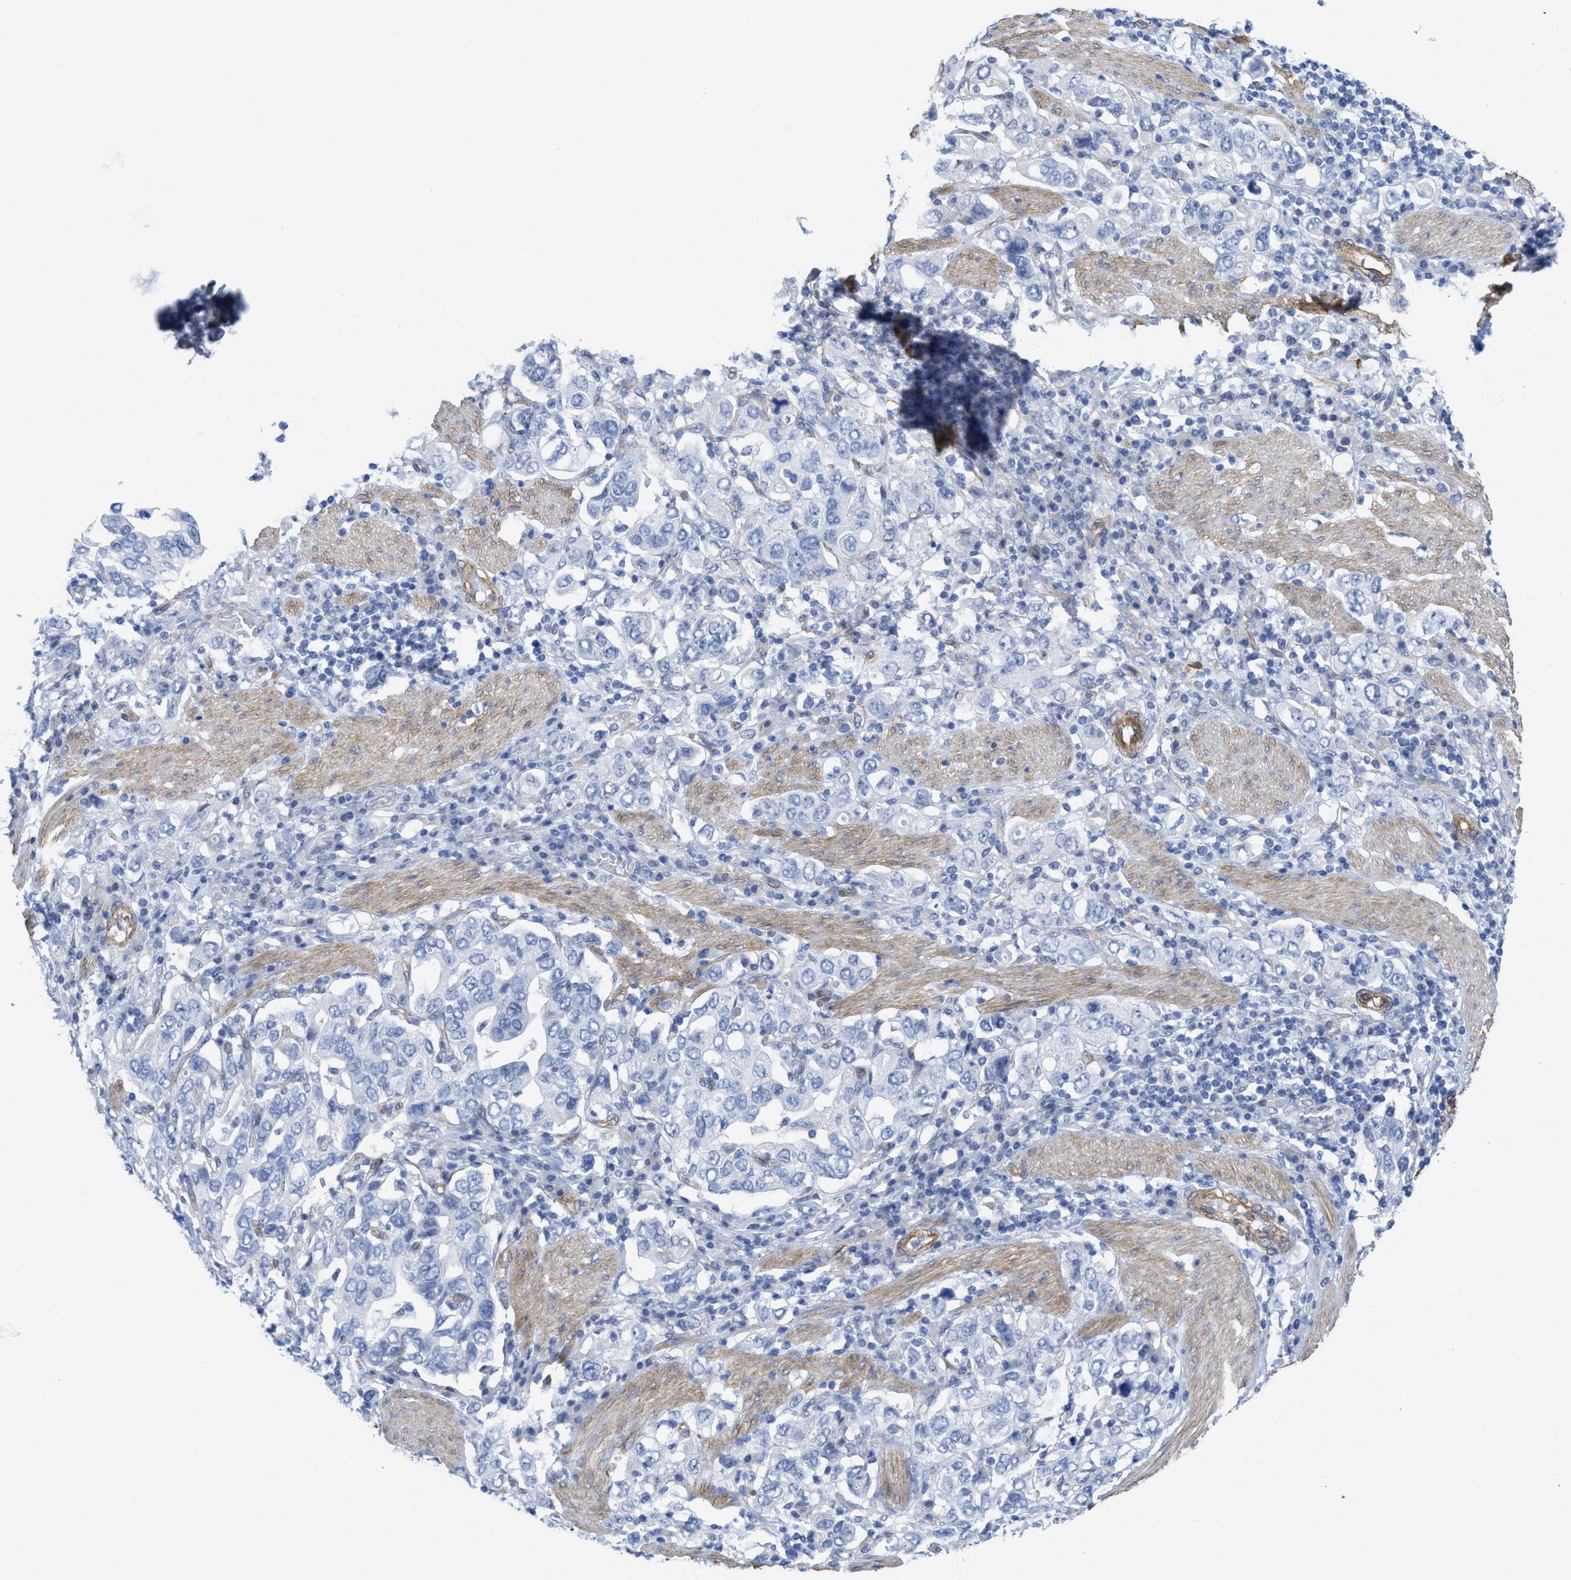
{"staining": {"intensity": "negative", "quantity": "none", "location": "none"}, "tissue": "stomach cancer", "cell_type": "Tumor cells", "image_type": "cancer", "snomed": [{"axis": "morphology", "description": "Adenocarcinoma, NOS"}, {"axis": "topography", "description": "Stomach, upper"}], "caption": "DAB immunohistochemical staining of stomach cancer (adenocarcinoma) shows no significant expression in tumor cells. The staining is performed using DAB brown chromogen with nuclei counter-stained in using hematoxylin.", "gene": "TUB", "patient": {"sex": "male", "age": 62}}